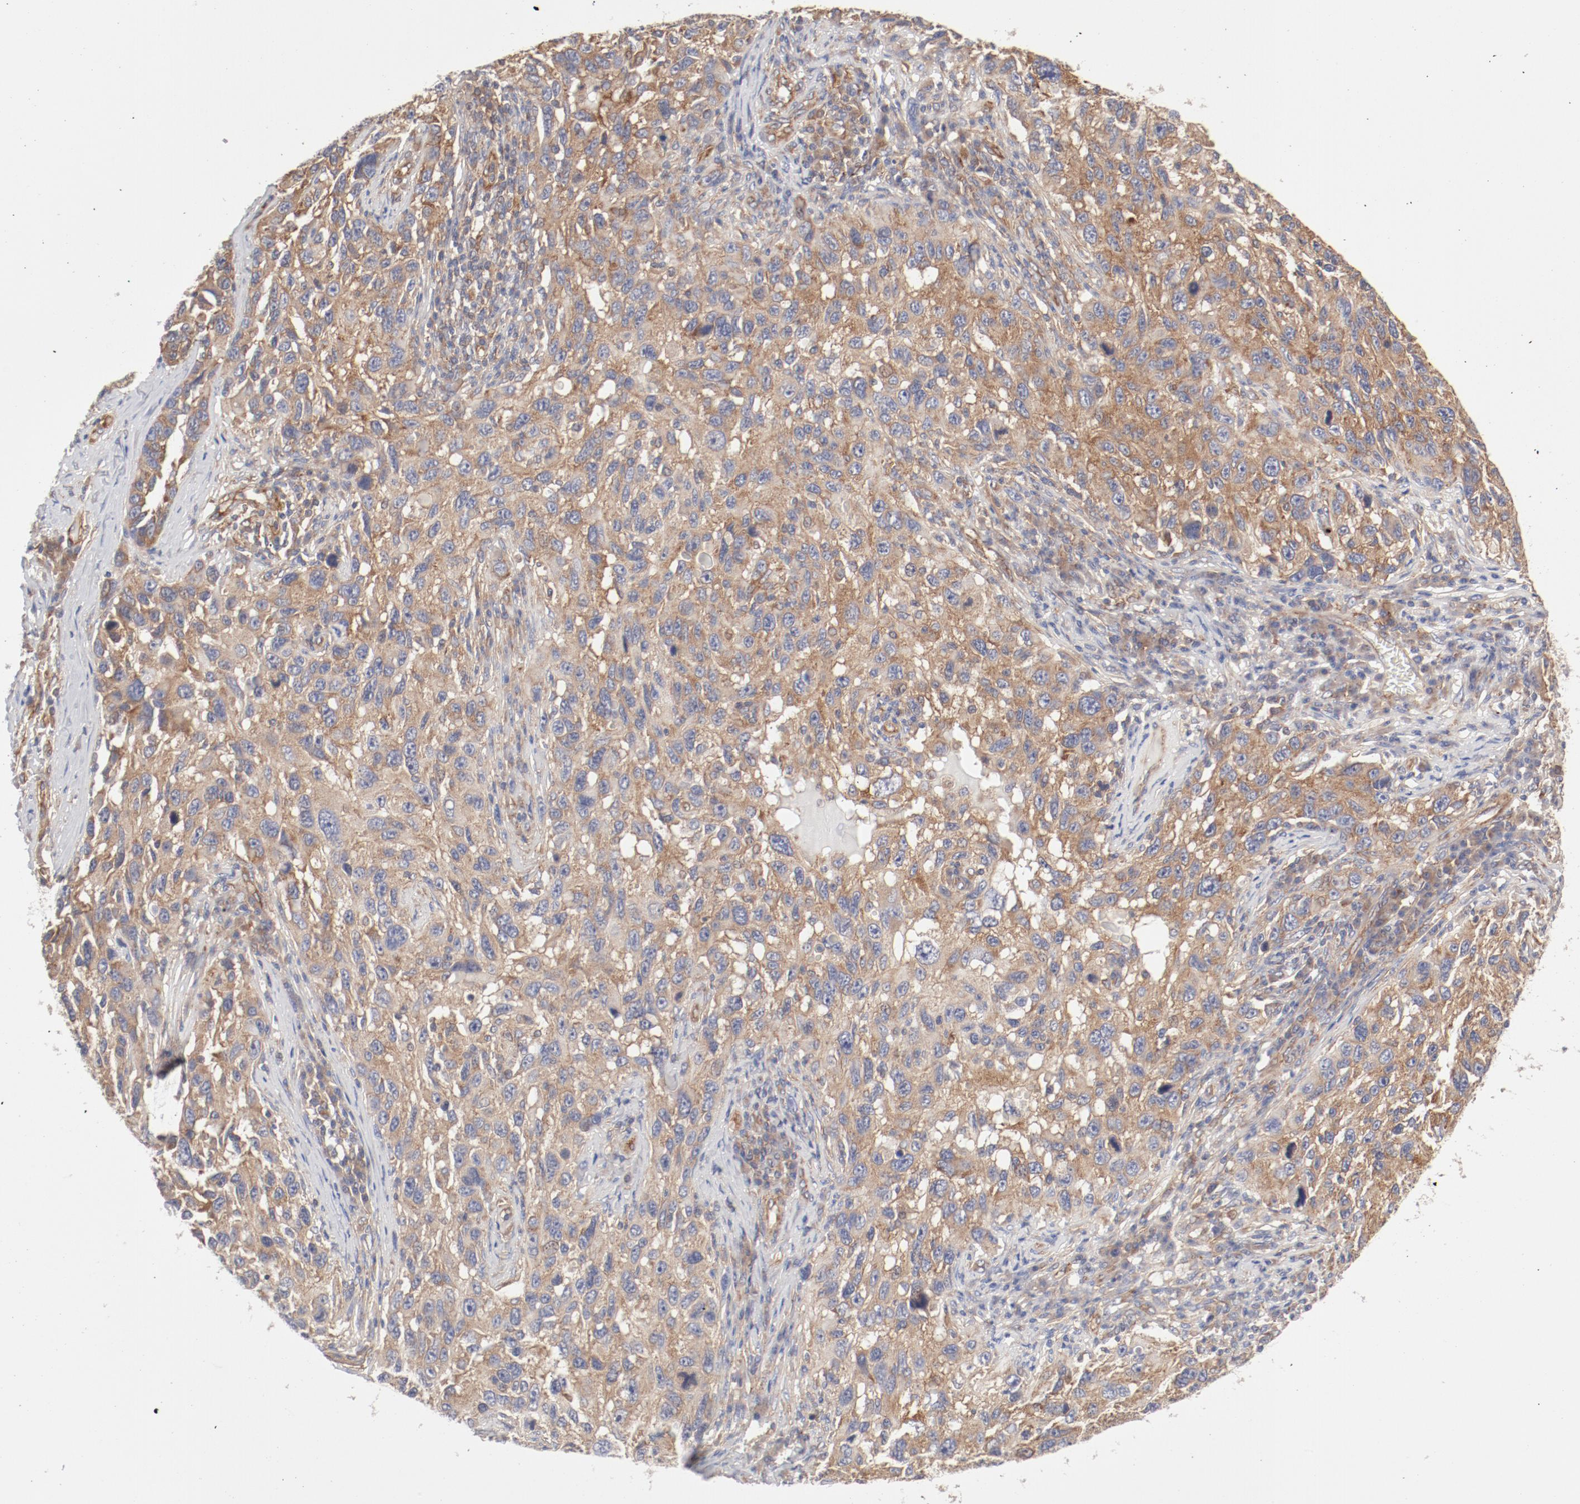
{"staining": {"intensity": "moderate", "quantity": ">75%", "location": "cytoplasmic/membranous"}, "tissue": "melanoma", "cell_type": "Tumor cells", "image_type": "cancer", "snomed": [{"axis": "morphology", "description": "Malignant melanoma, NOS"}, {"axis": "topography", "description": "Skin"}], "caption": "Melanoma tissue exhibits moderate cytoplasmic/membranous positivity in about >75% of tumor cells, visualized by immunohistochemistry.", "gene": "AP2A1", "patient": {"sex": "male", "age": 53}}